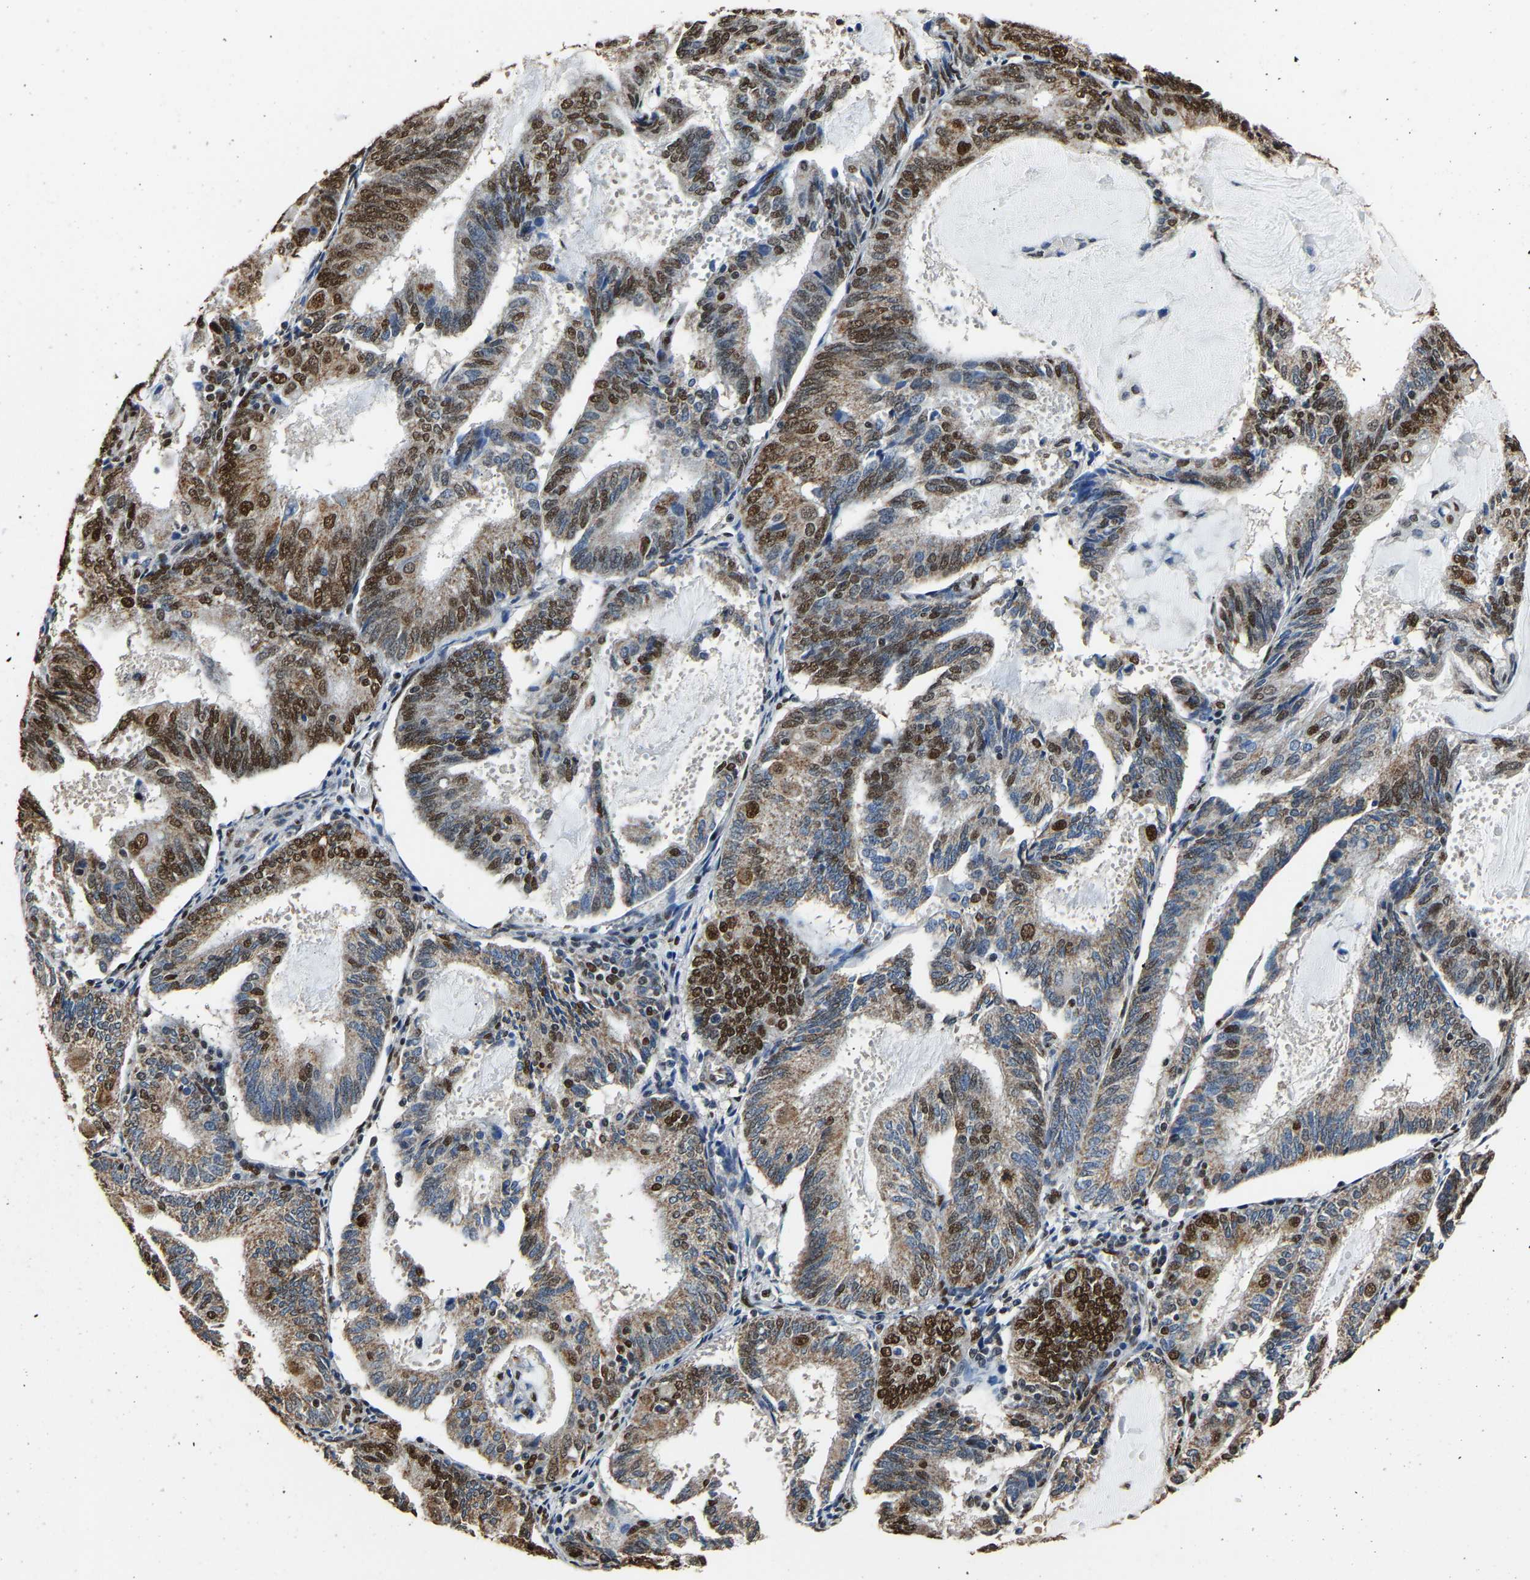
{"staining": {"intensity": "moderate", "quantity": ">75%", "location": "cytoplasmic/membranous,nuclear"}, "tissue": "endometrial cancer", "cell_type": "Tumor cells", "image_type": "cancer", "snomed": [{"axis": "morphology", "description": "Adenocarcinoma, NOS"}, {"axis": "topography", "description": "Endometrium"}], "caption": "This is a micrograph of immunohistochemistry (IHC) staining of endometrial cancer (adenocarcinoma), which shows moderate positivity in the cytoplasmic/membranous and nuclear of tumor cells.", "gene": "SAFB", "patient": {"sex": "female", "age": 81}}